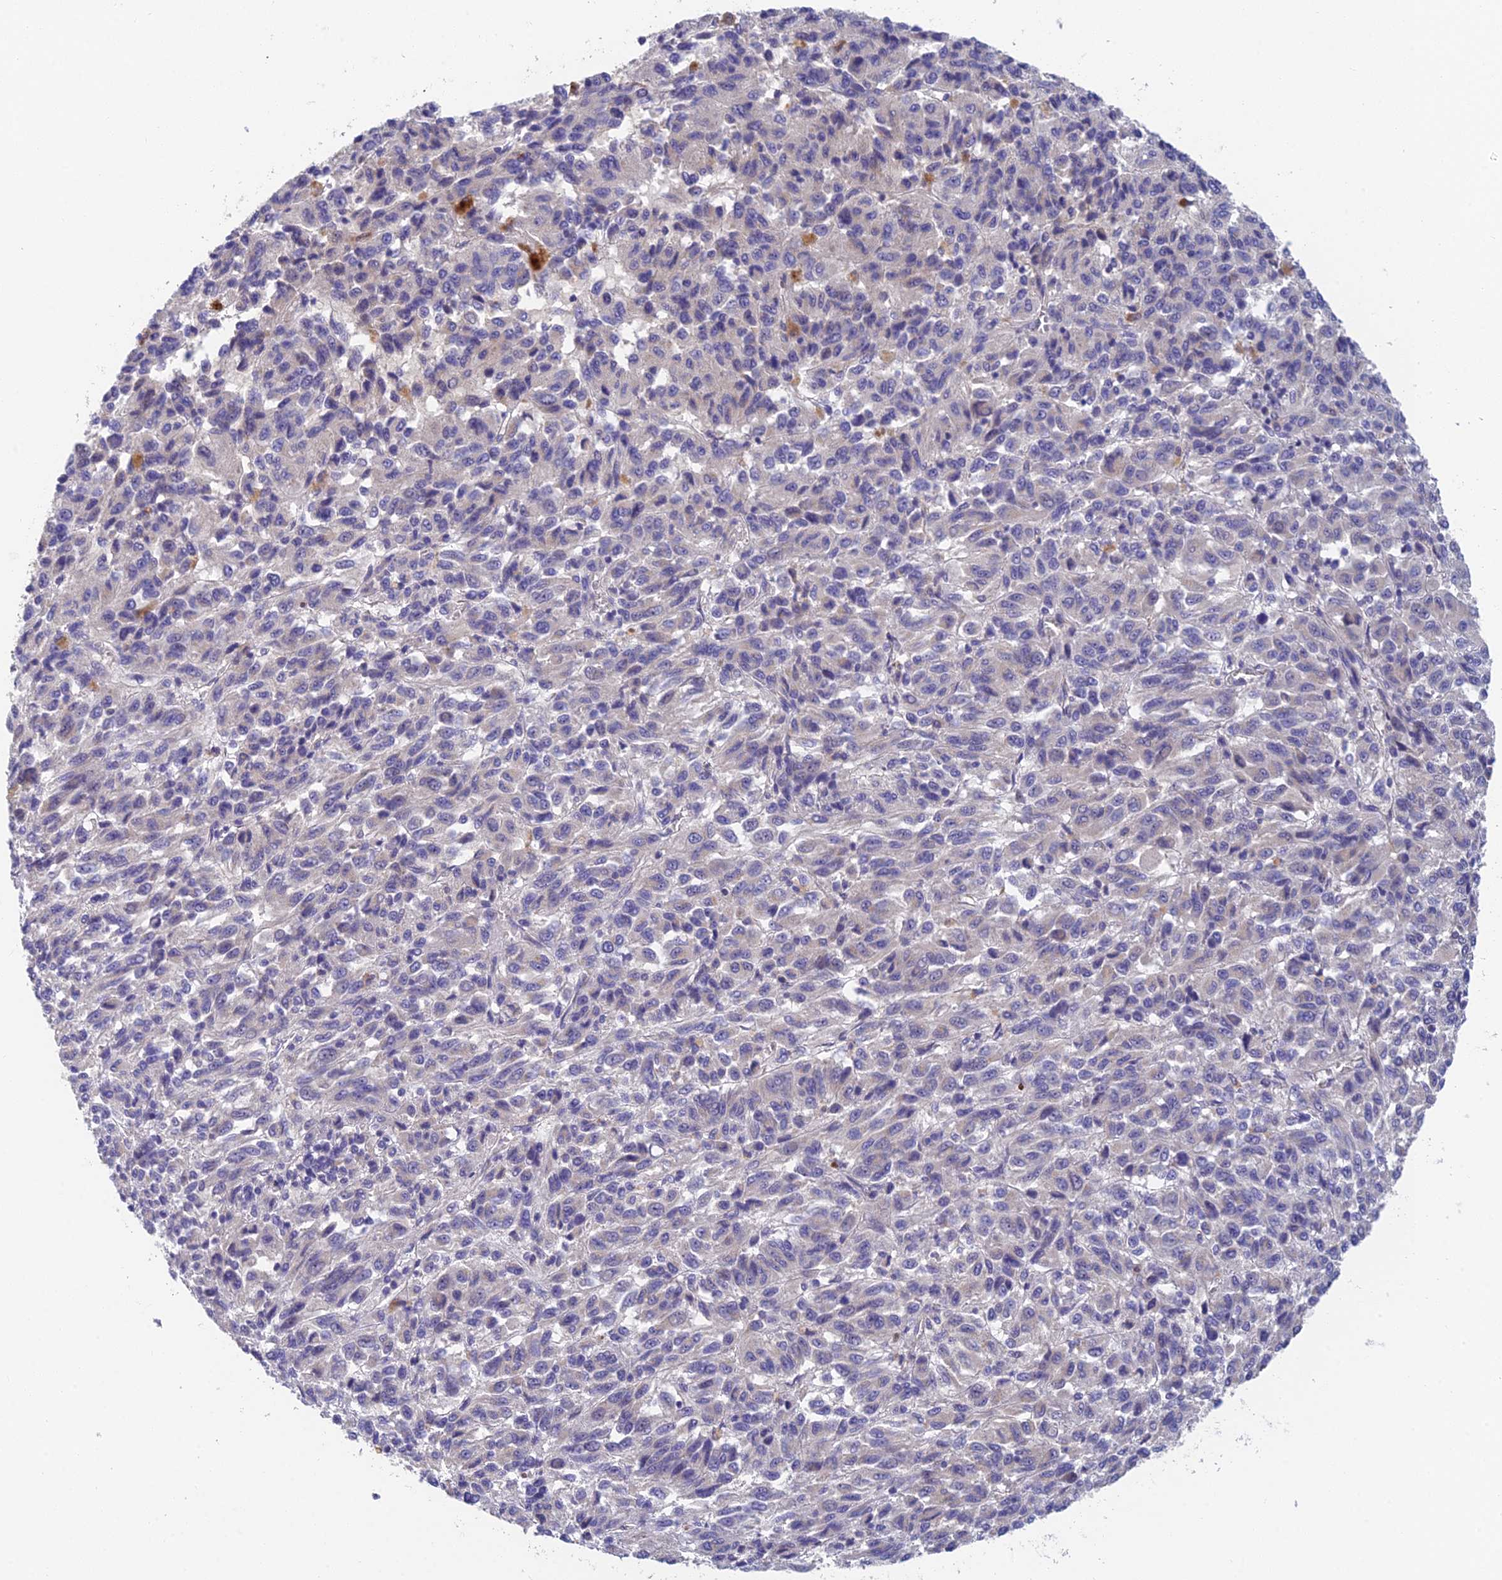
{"staining": {"intensity": "negative", "quantity": "none", "location": "none"}, "tissue": "melanoma", "cell_type": "Tumor cells", "image_type": "cancer", "snomed": [{"axis": "morphology", "description": "Malignant melanoma, Metastatic site"}, {"axis": "topography", "description": "Lung"}], "caption": "The IHC histopathology image has no significant positivity in tumor cells of malignant melanoma (metastatic site) tissue. (DAB (3,3'-diaminobenzidine) immunohistochemistry (IHC), high magnification).", "gene": "ADAMTS13", "patient": {"sex": "male", "age": 64}}